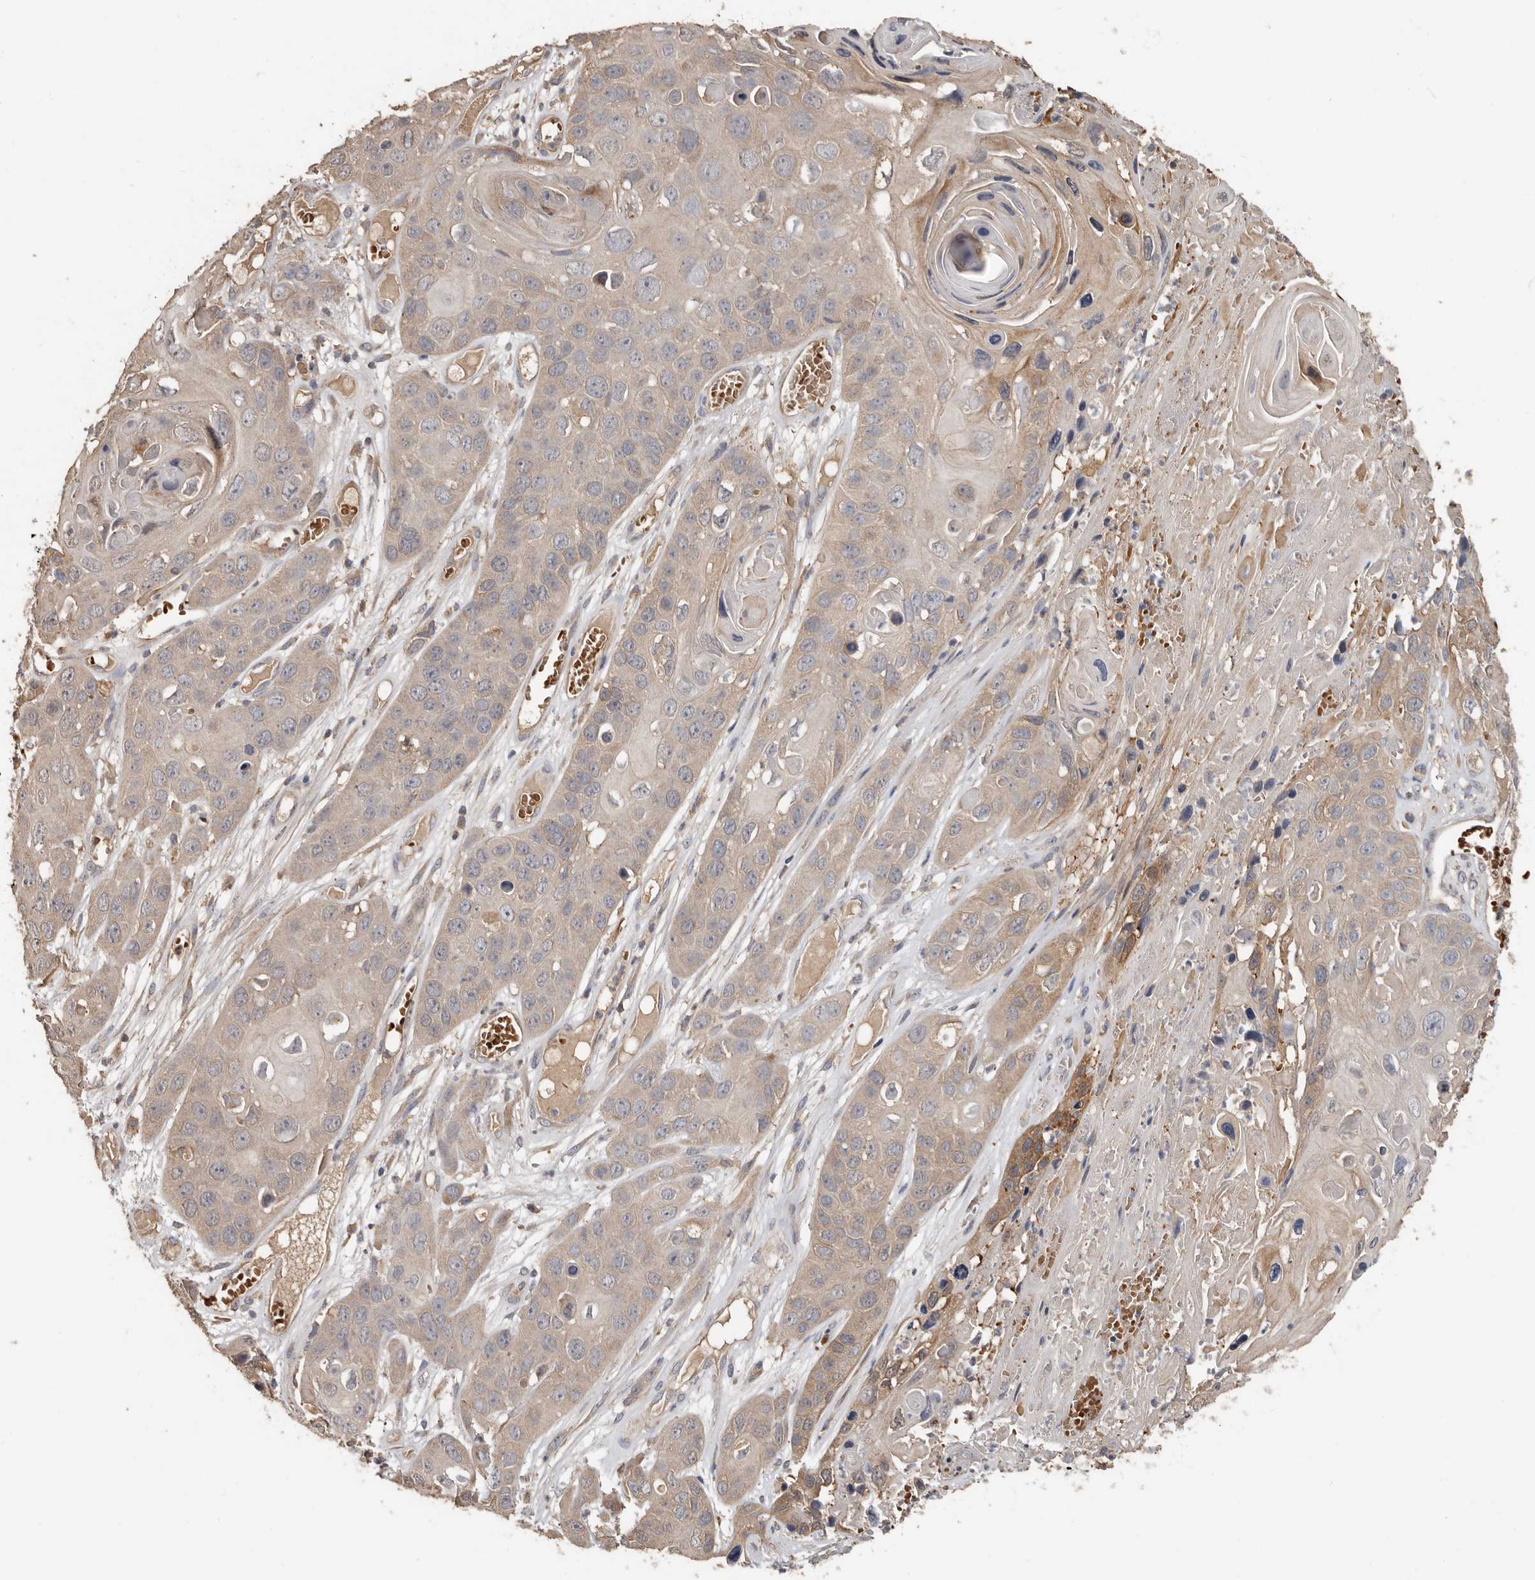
{"staining": {"intensity": "weak", "quantity": "25%-75%", "location": "cytoplasmic/membranous"}, "tissue": "skin cancer", "cell_type": "Tumor cells", "image_type": "cancer", "snomed": [{"axis": "morphology", "description": "Squamous cell carcinoma, NOS"}, {"axis": "topography", "description": "Skin"}], "caption": "This is an image of immunohistochemistry (IHC) staining of skin cancer, which shows weak positivity in the cytoplasmic/membranous of tumor cells.", "gene": "KIF26B", "patient": {"sex": "male", "age": 55}}